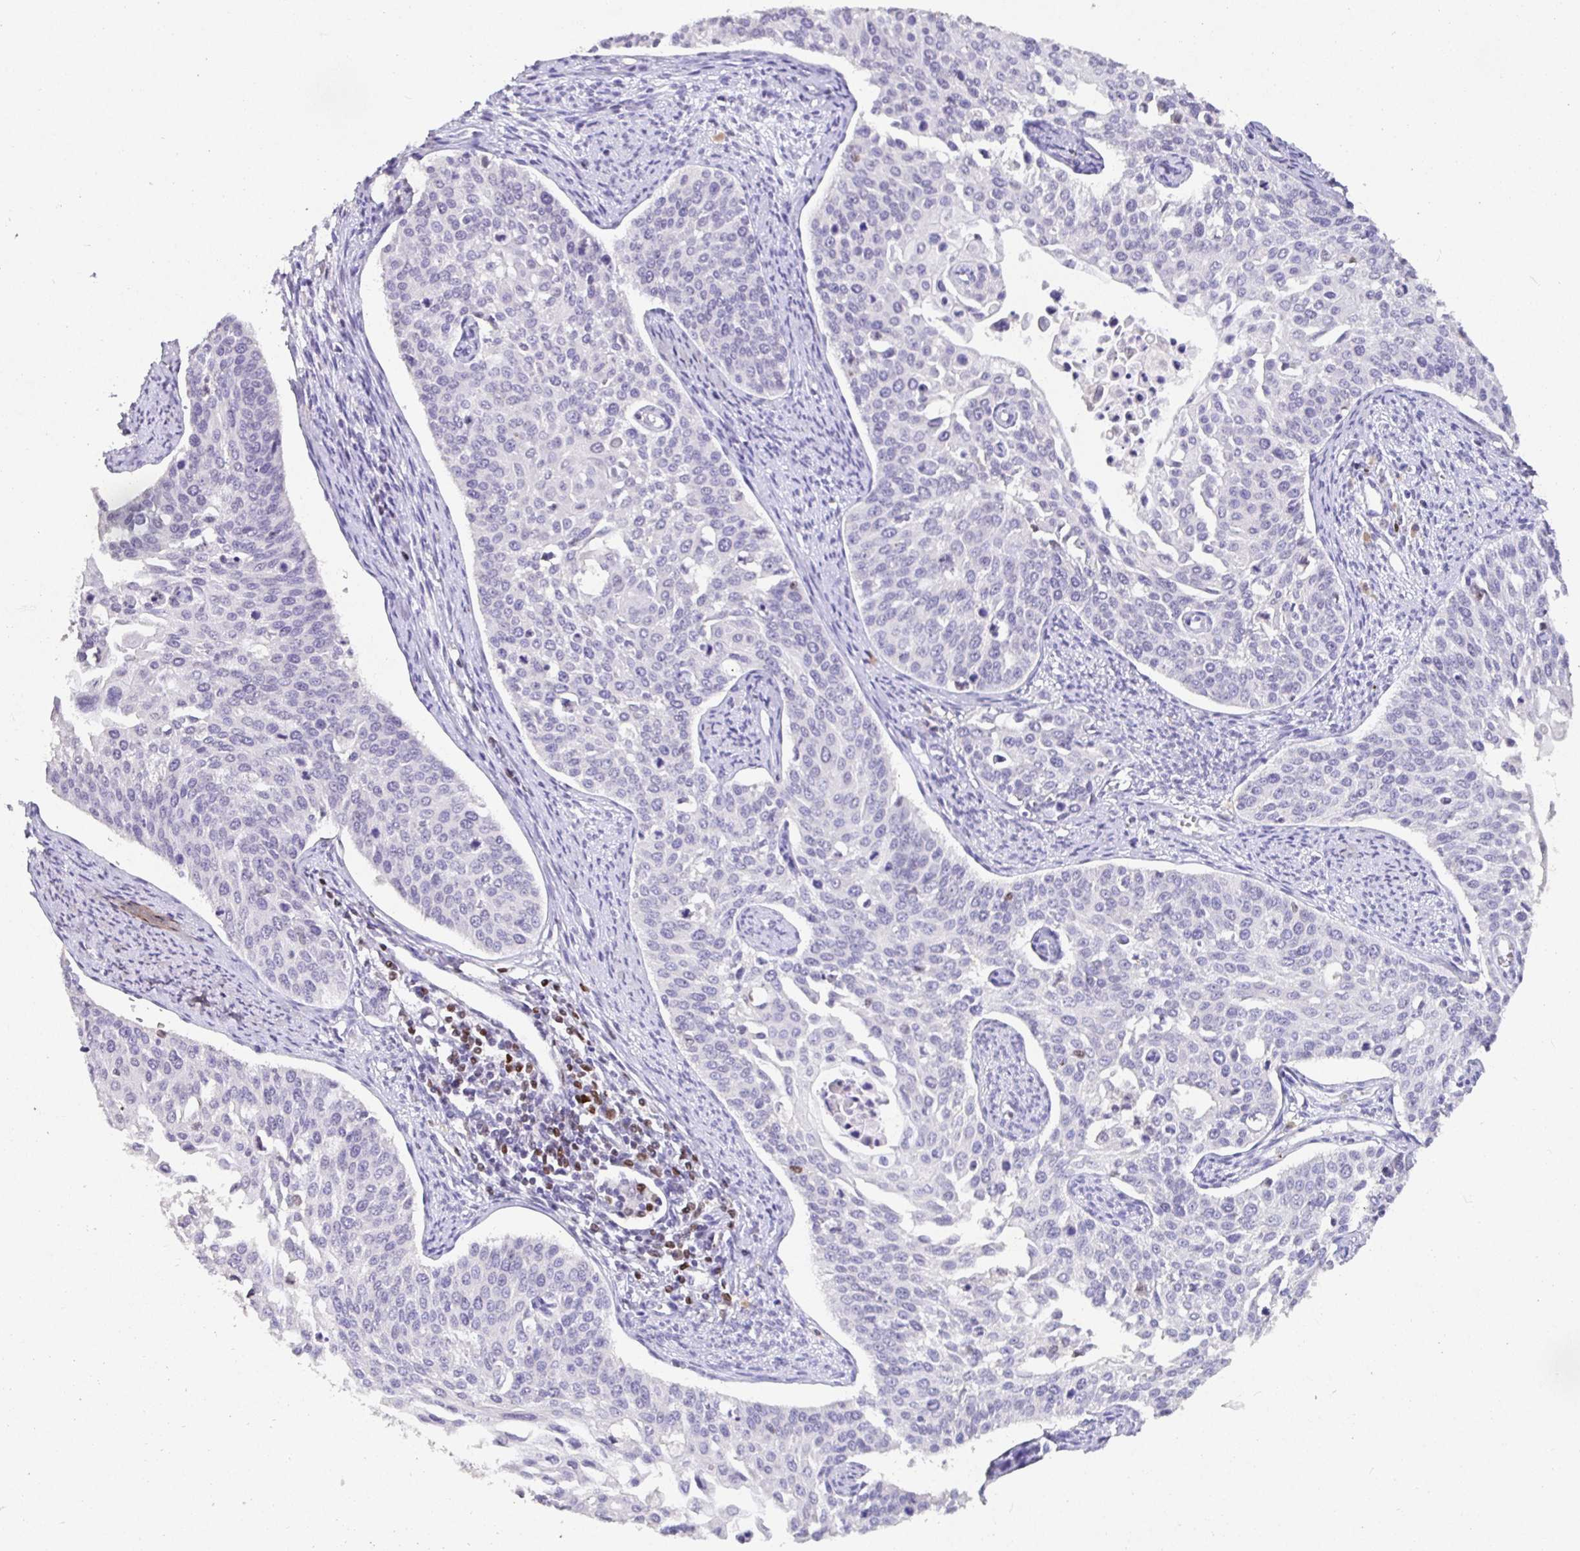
{"staining": {"intensity": "negative", "quantity": "none", "location": "none"}, "tissue": "cervical cancer", "cell_type": "Tumor cells", "image_type": "cancer", "snomed": [{"axis": "morphology", "description": "Squamous cell carcinoma, NOS"}, {"axis": "topography", "description": "Cervix"}], "caption": "Immunohistochemistry (IHC) of cervical squamous cell carcinoma shows no staining in tumor cells.", "gene": "SATB1", "patient": {"sex": "female", "age": 44}}